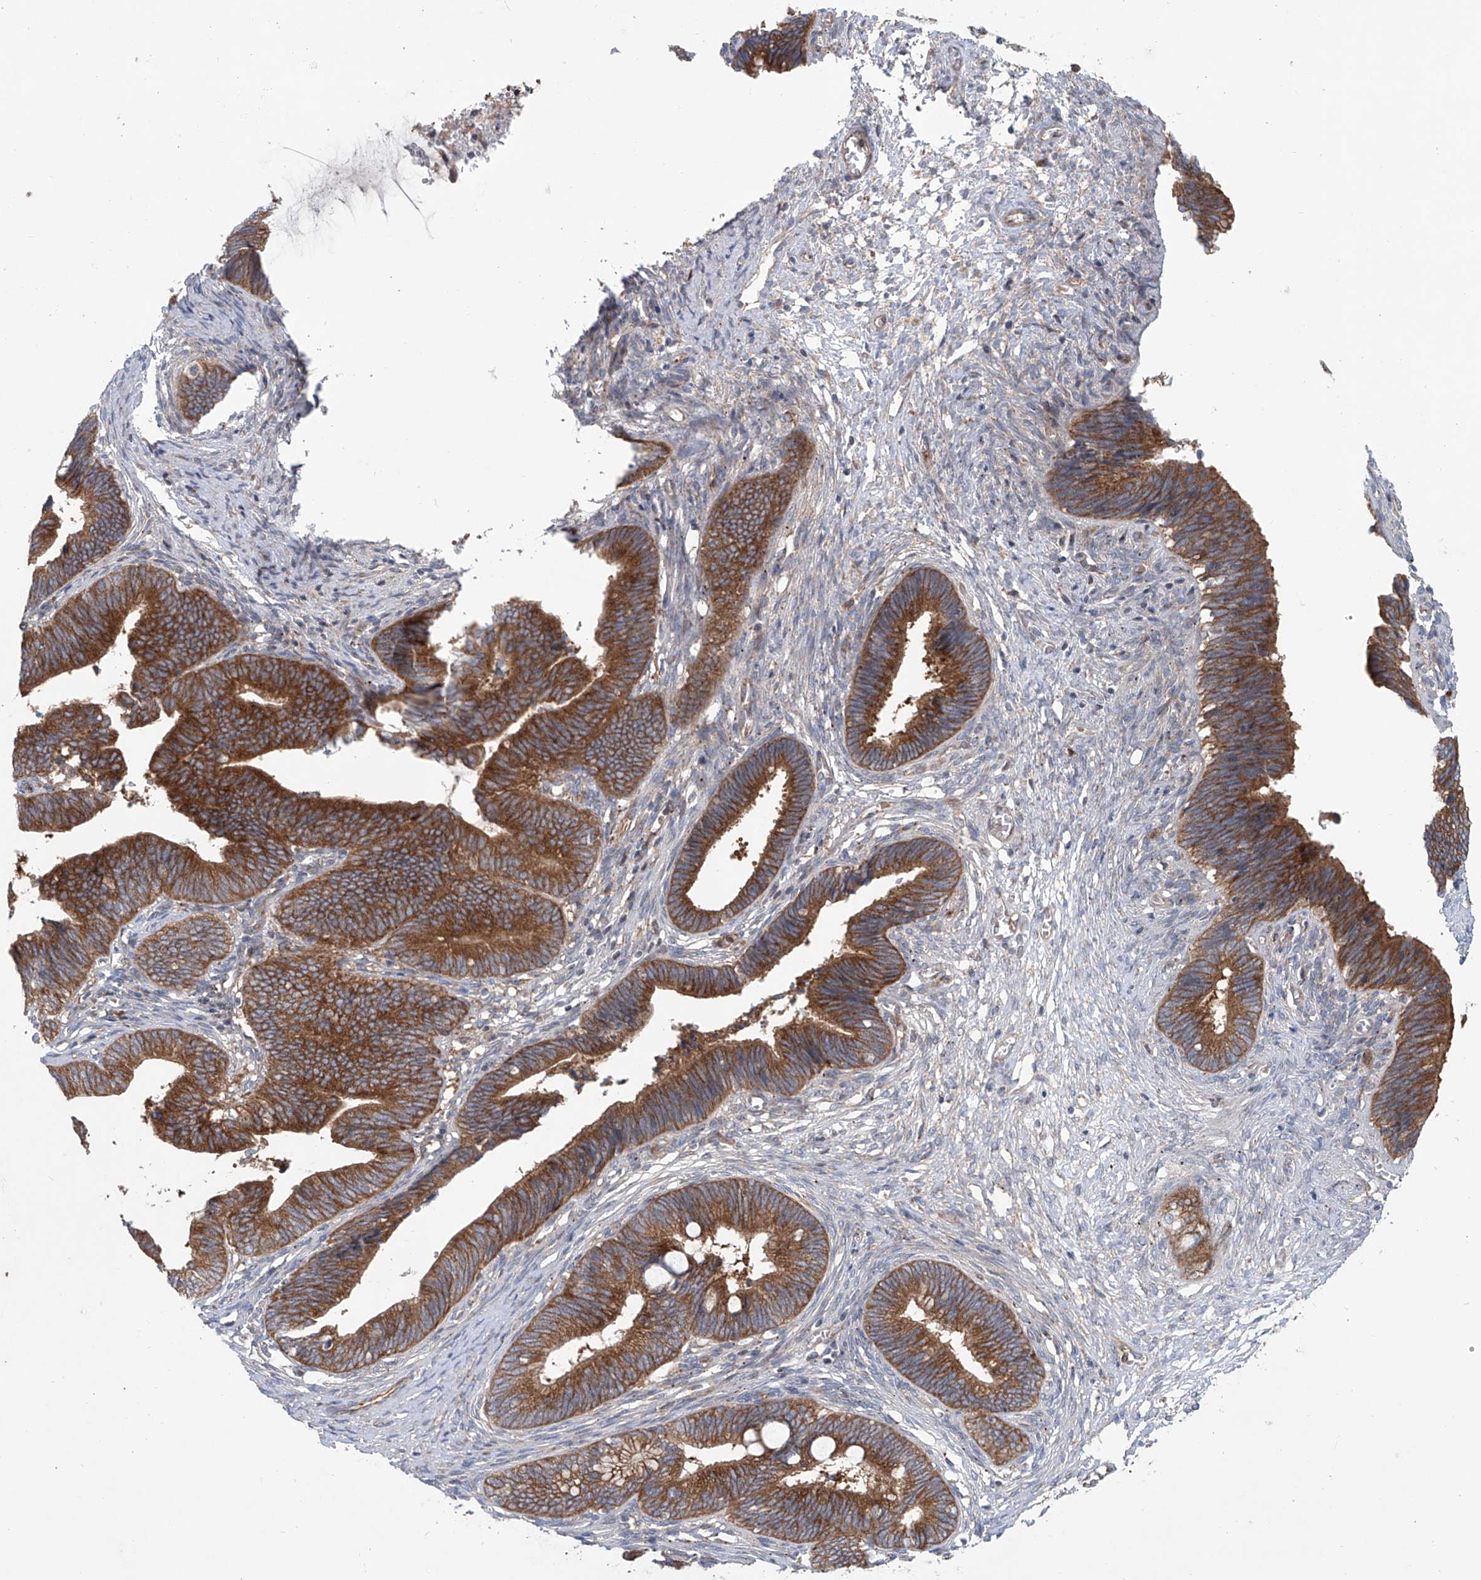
{"staining": {"intensity": "strong", "quantity": ">75%", "location": "cytoplasmic/membranous"}, "tissue": "cervical cancer", "cell_type": "Tumor cells", "image_type": "cancer", "snomed": [{"axis": "morphology", "description": "Adenocarcinoma, NOS"}, {"axis": "topography", "description": "Cervix"}], "caption": "Immunohistochemical staining of cervical cancer exhibits strong cytoplasmic/membranous protein expression in approximately >75% of tumor cells.", "gene": "KLC4", "patient": {"sex": "female", "age": 44}}